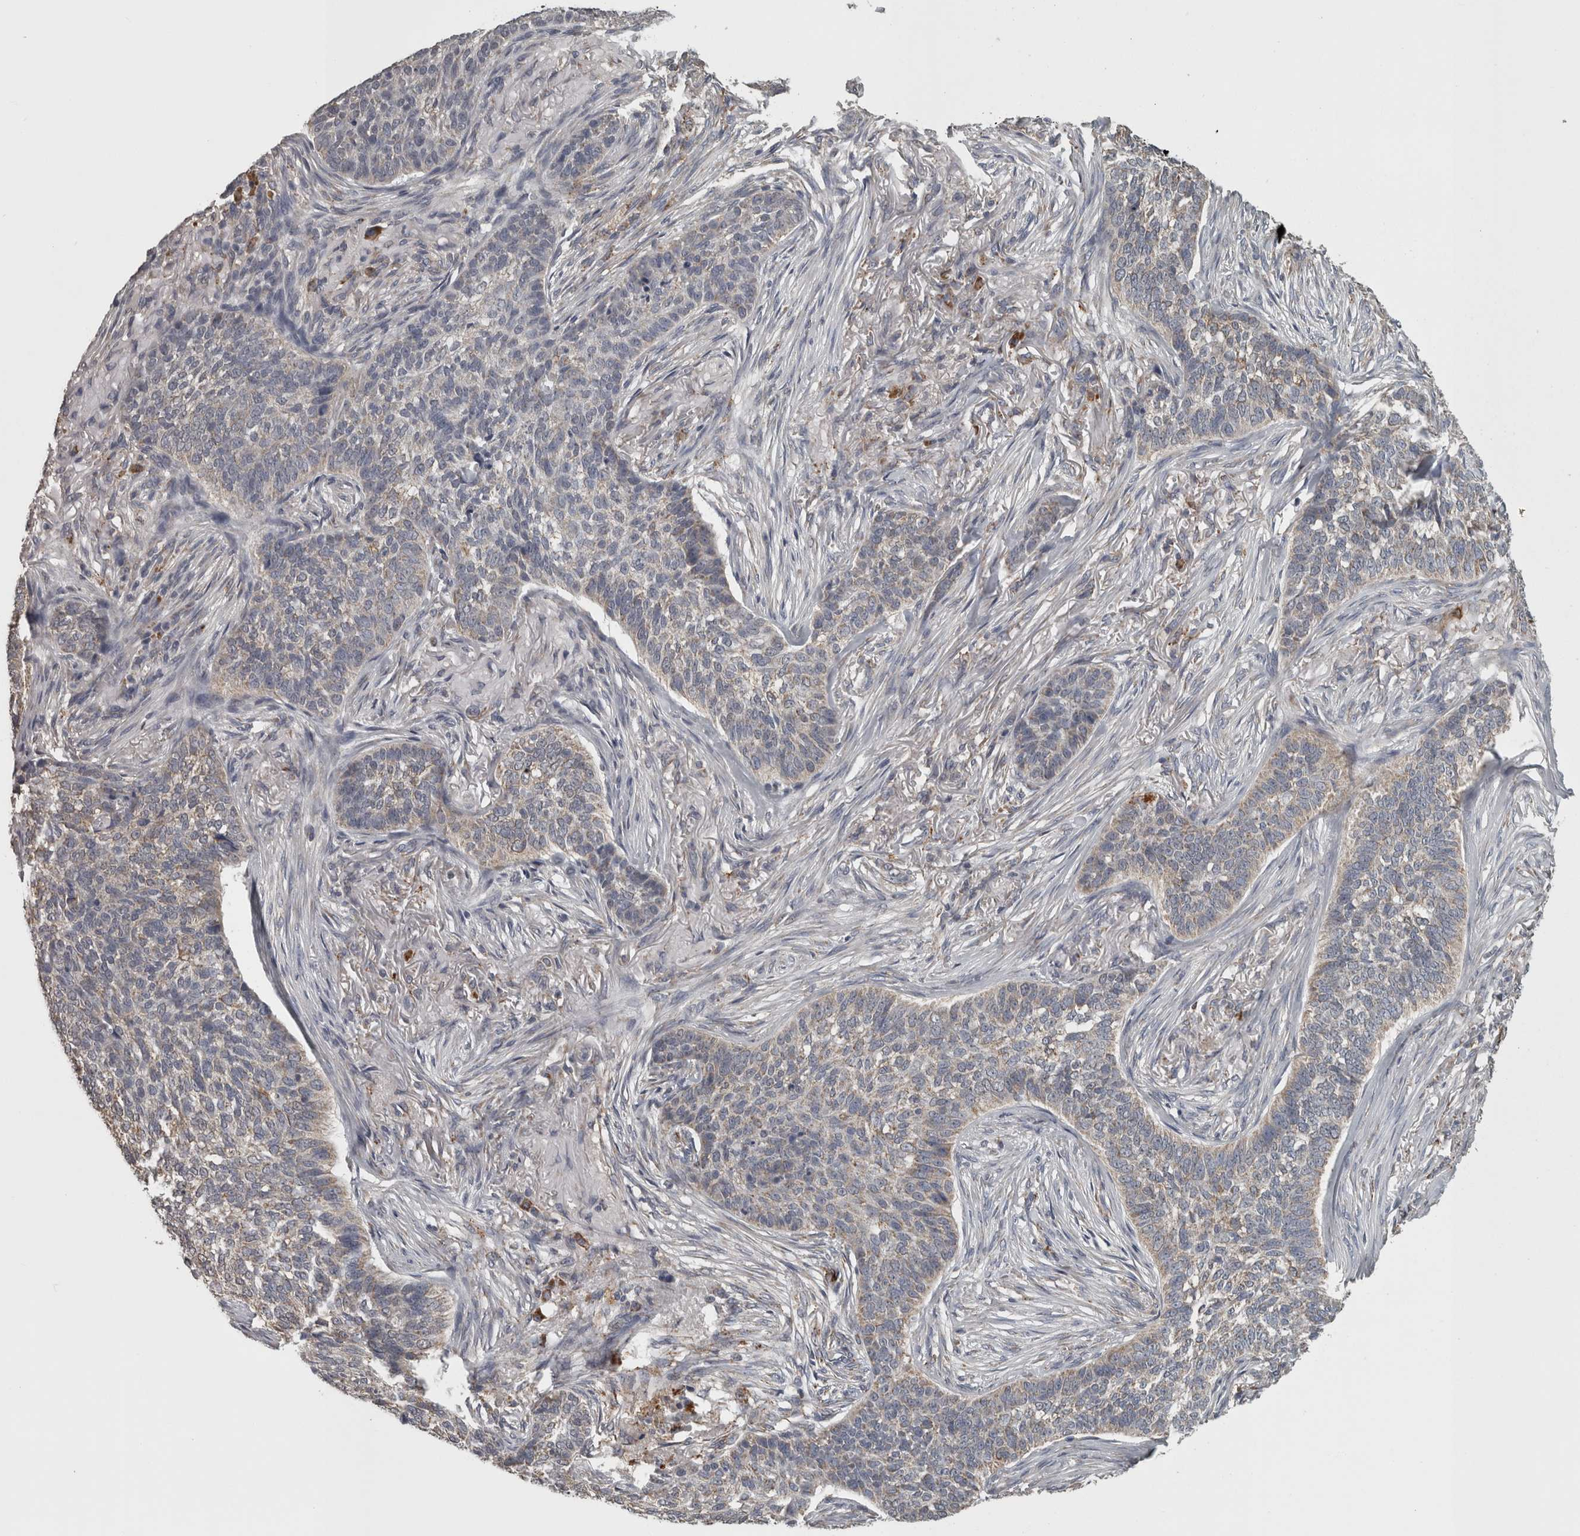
{"staining": {"intensity": "weak", "quantity": "<25%", "location": "cytoplasmic/membranous"}, "tissue": "skin cancer", "cell_type": "Tumor cells", "image_type": "cancer", "snomed": [{"axis": "morphology", "description": "Basal cell carcinoma"}, {"axis": "topography", "description": "Skin"}], "caption": "Skin basal cell carcinoma was stained to show a protein in brown. There is no significant expression in tumor cells.", "gene": "FRK", "patient": {"sex": "male", "age": 85}}